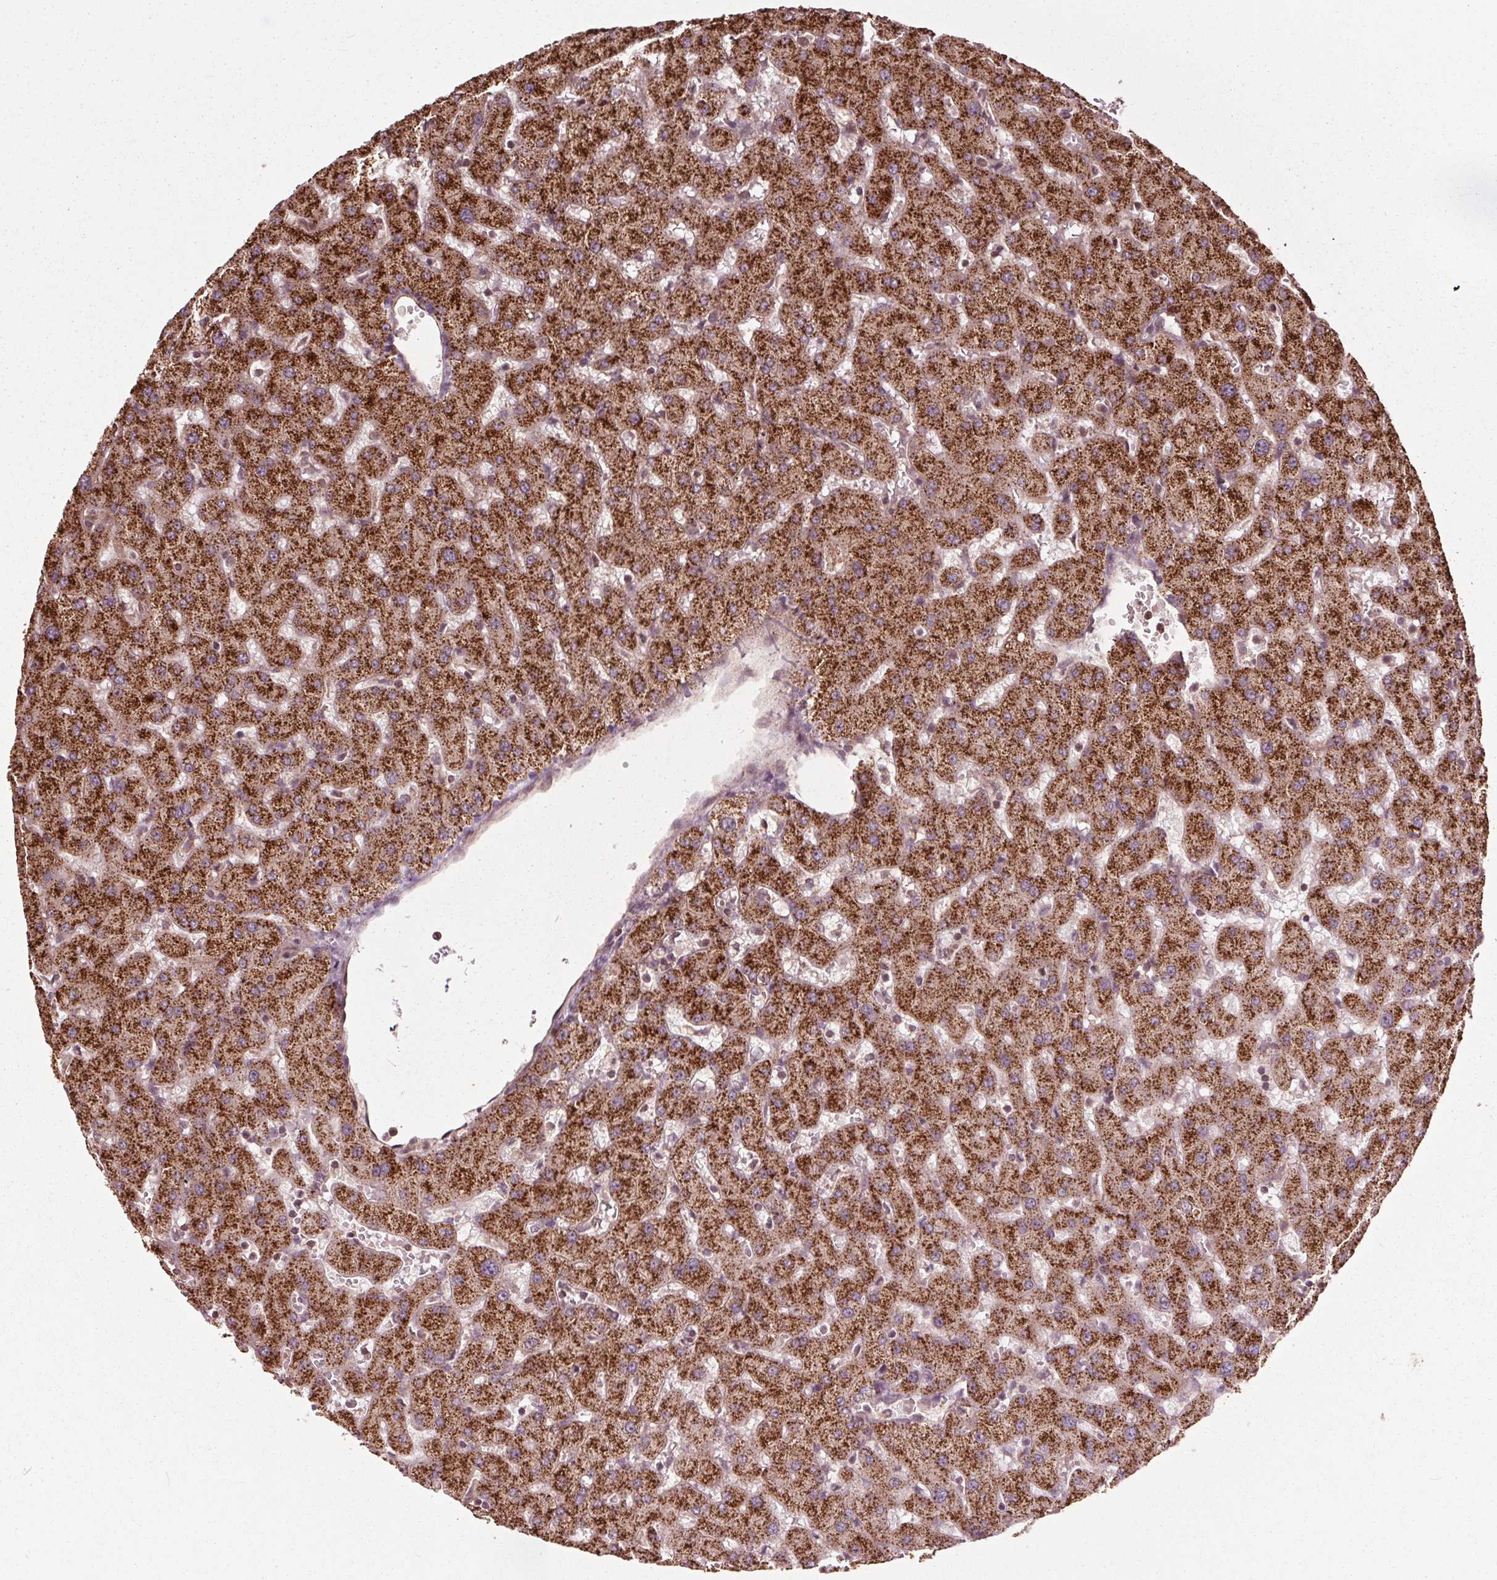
{"staining": {"intensity": "negative", "quantity": "none", "location": "none"}, "tissue": "liver", "cell_type": "Cholangiocytes", "image_type": "normal", "snomed": [{"axis": "morphology", "description": "Normal tissue, NOS"}, {"axis": "topography", "description": "Liver"}], "caption": "Human liver stained for a protein using immunohistochemistry demonstrates no positivity in cholangiocytes.", "gene": "CEP95", "patient": {"sex": "female", "age": 63}}